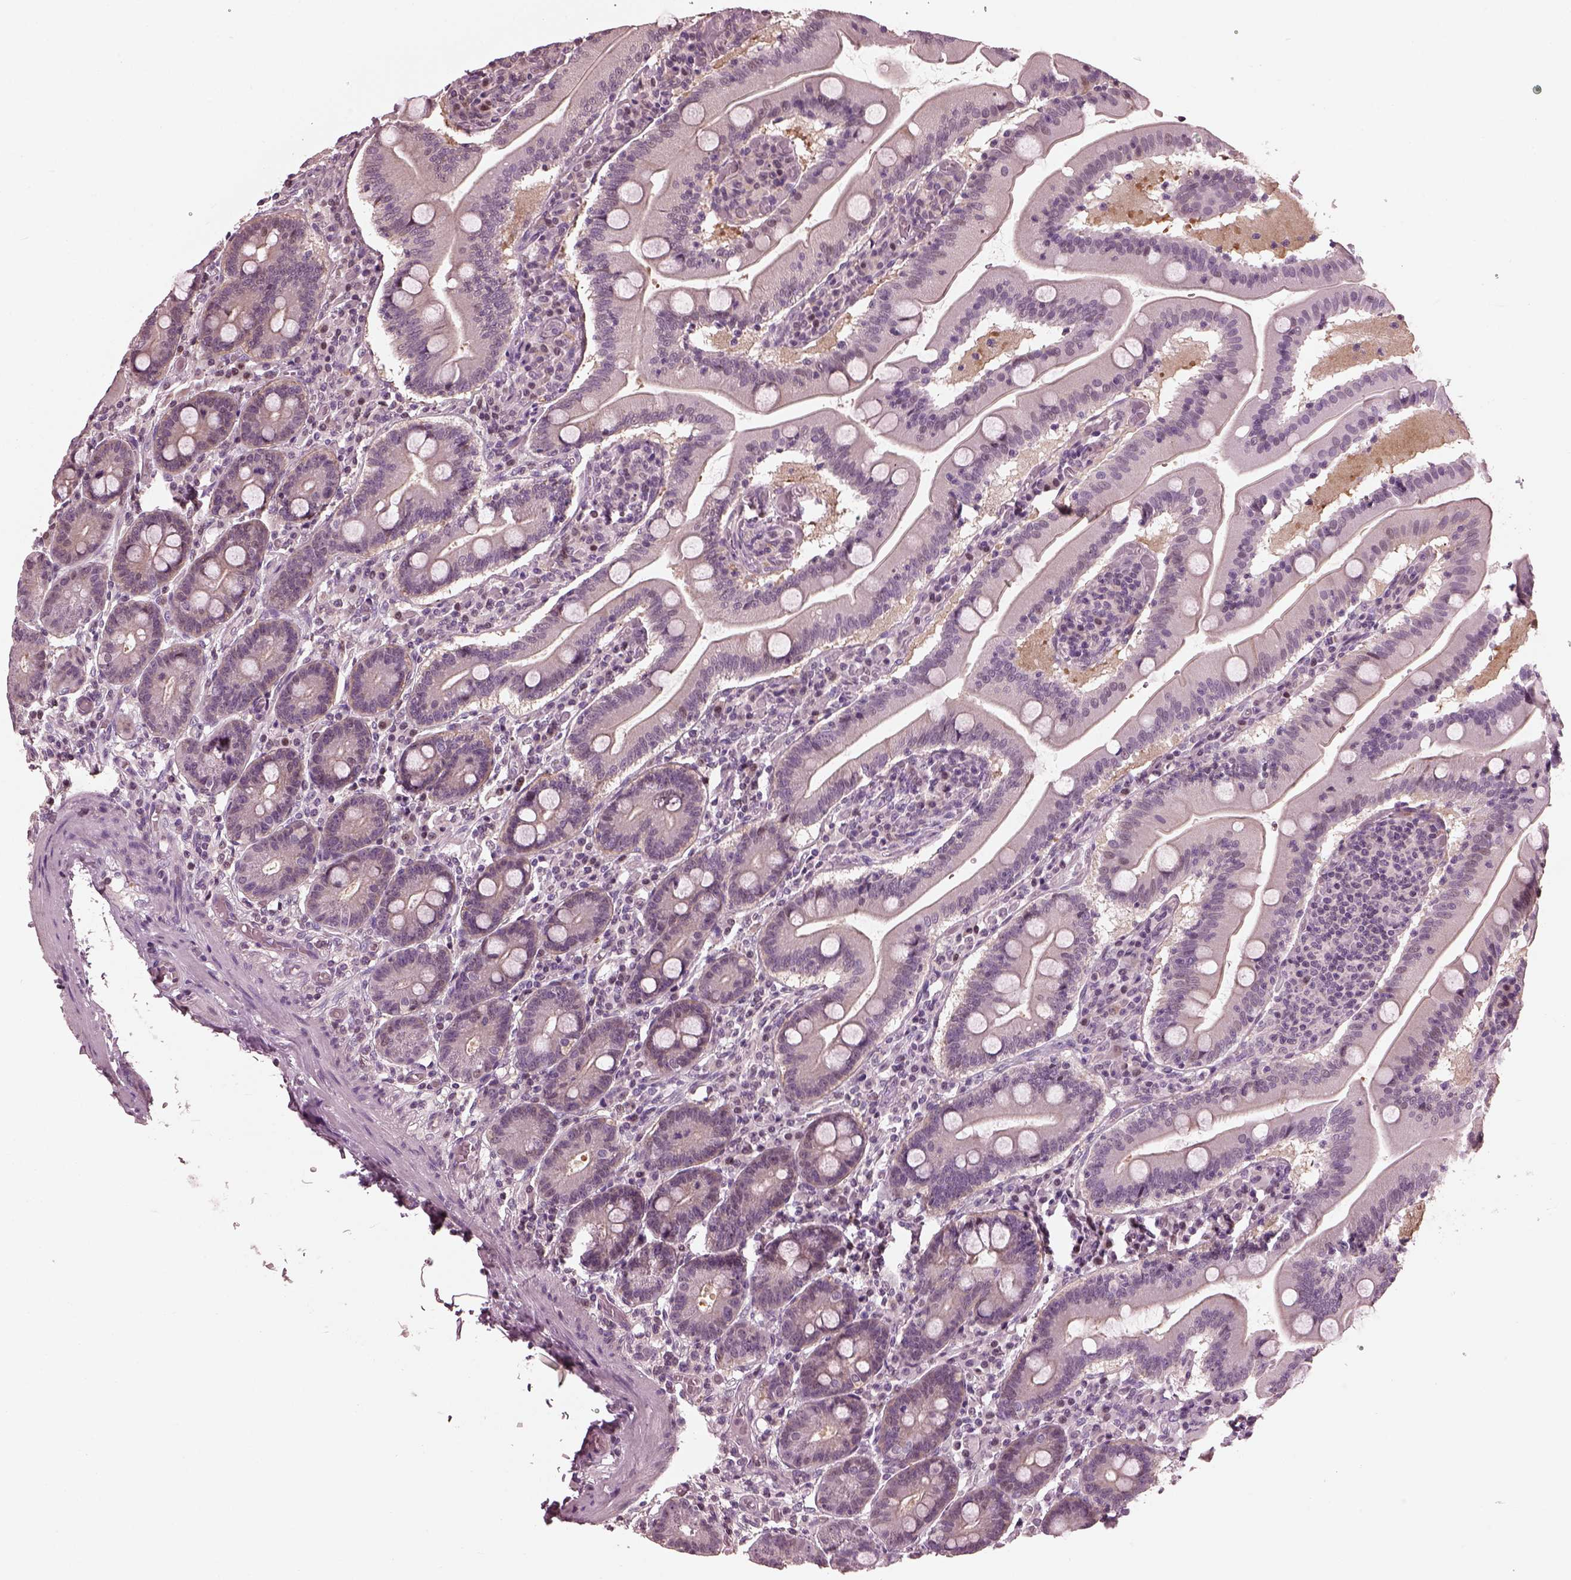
{"staining": {"intensity": "negative", "quantity": "none", "location": "none"}, "tissue": "small intestine", "cell_type": "Glandular cells", "image_type": "normal", "snomed": [{"axis": "morphology", "description": "Normal tissue, NOS"}, {"axis": "topography", "description": "Small intestine"}], "caption": "IHC of unremarkable small intestine demonstrates no positivity in glandular cells. The staining was performed using DAB to visualize the protein expression in brown, while the nuclei were stained in blue with hematoxylin (Magnification: 20x).", "gene": "BFSP1", "patient": {"sex": "male", "age": 37}}